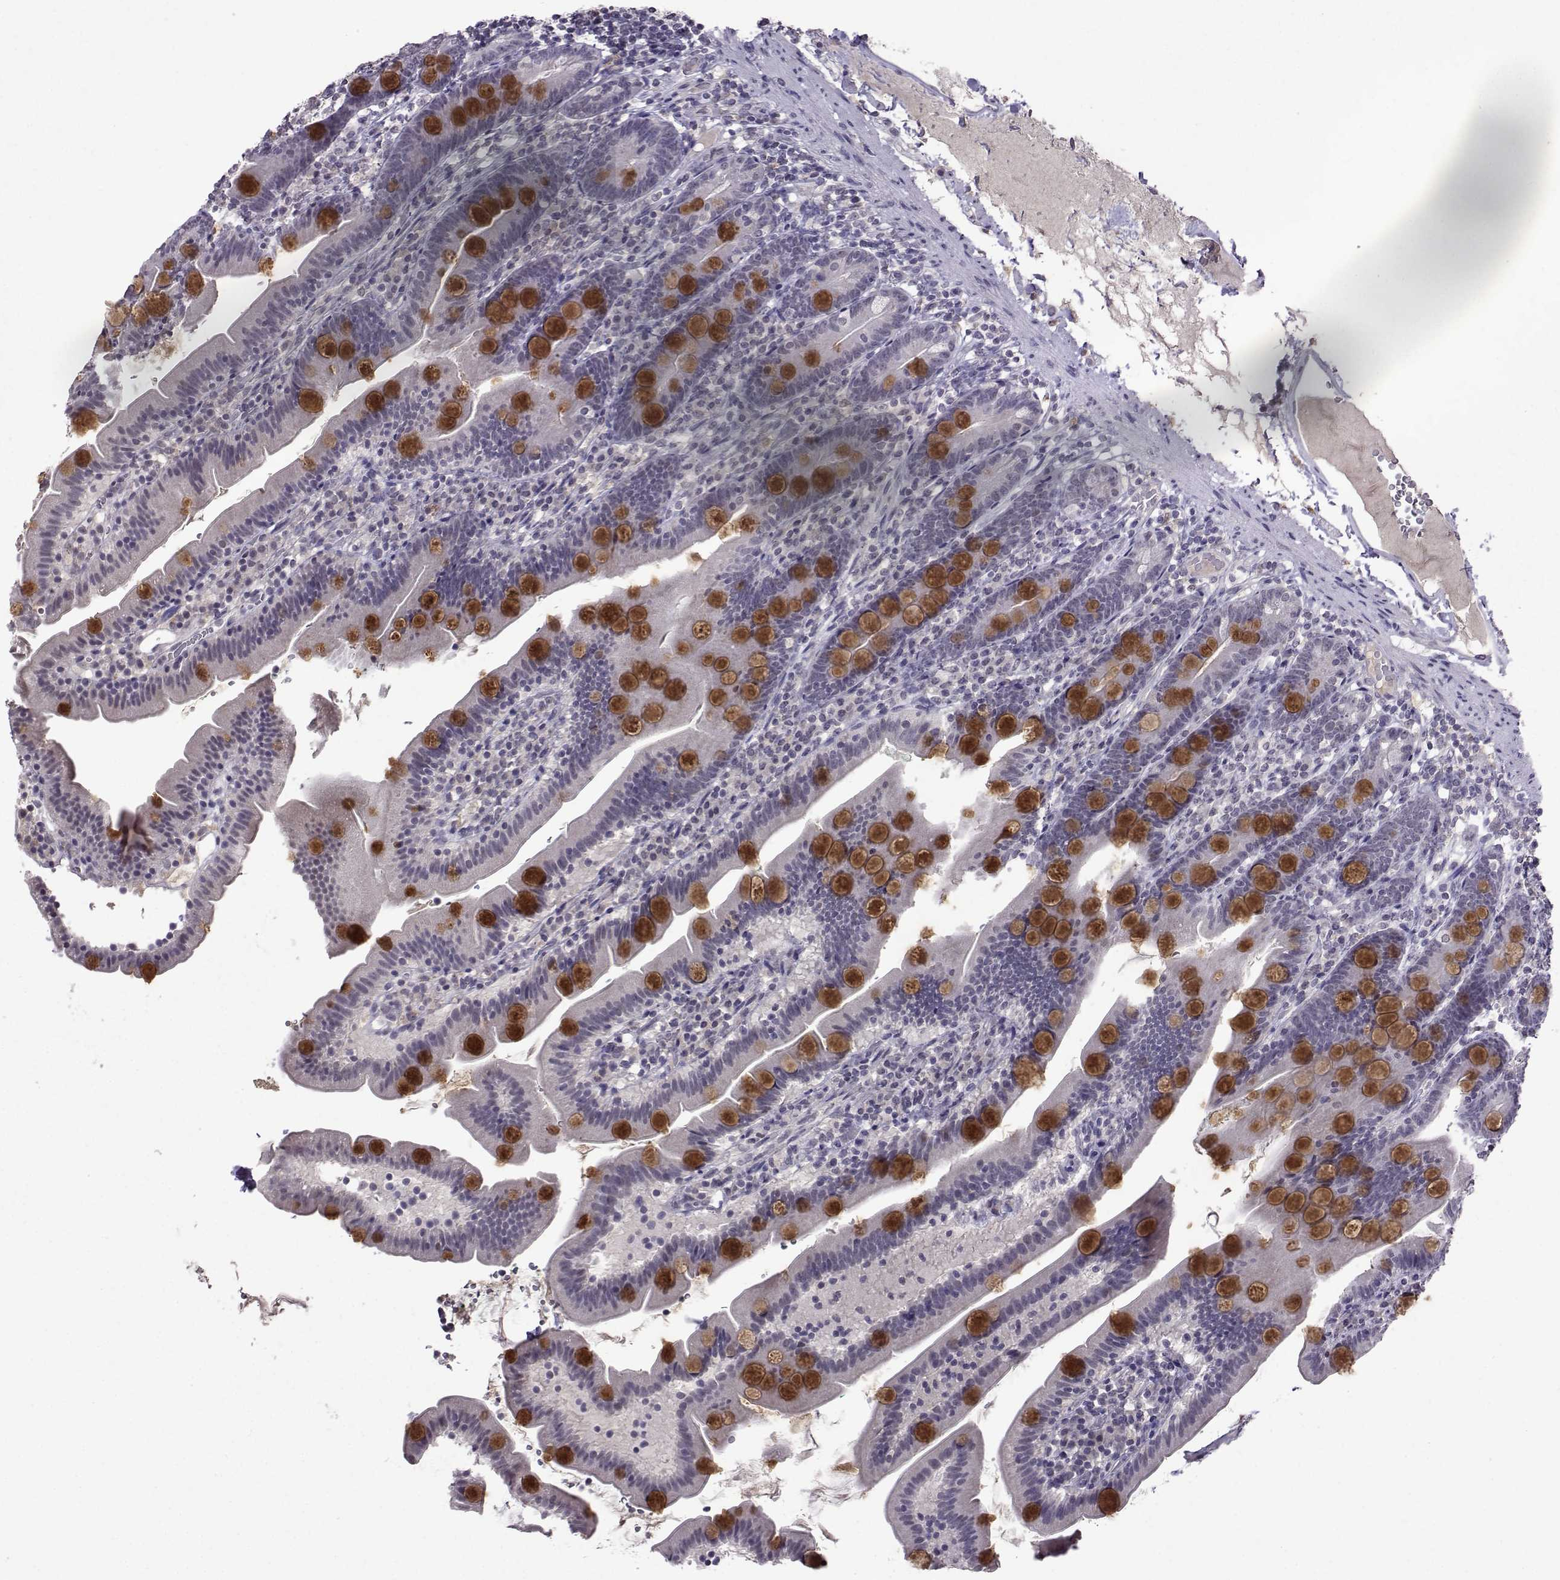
{"staining": {"intensity": "strong", "quantity": "25%-75%", "location": "cytoplasmic/membranous"}, "tissue": "duodenum", "cell_type": "Glandular cells", "image_type": "normal", "snomed": [{"axis": "morphology", "description": "Normal tissue, NOS"}, {"axis": "topography", "description": "Duodenum"}], "caption": "DAB (3,3'-diaminobenzidine) immunohistochemical staining of benign duodenum displays strong cytoplasmic/membranous protein staining in about 25%-75% of glandular cells. Using DAB (brown) and hematoxylin (blue) stains, captured at high magnification using brightfield microscopy.", "gene": "CCL28", "patient": {"sex": "female", "age": 67}}